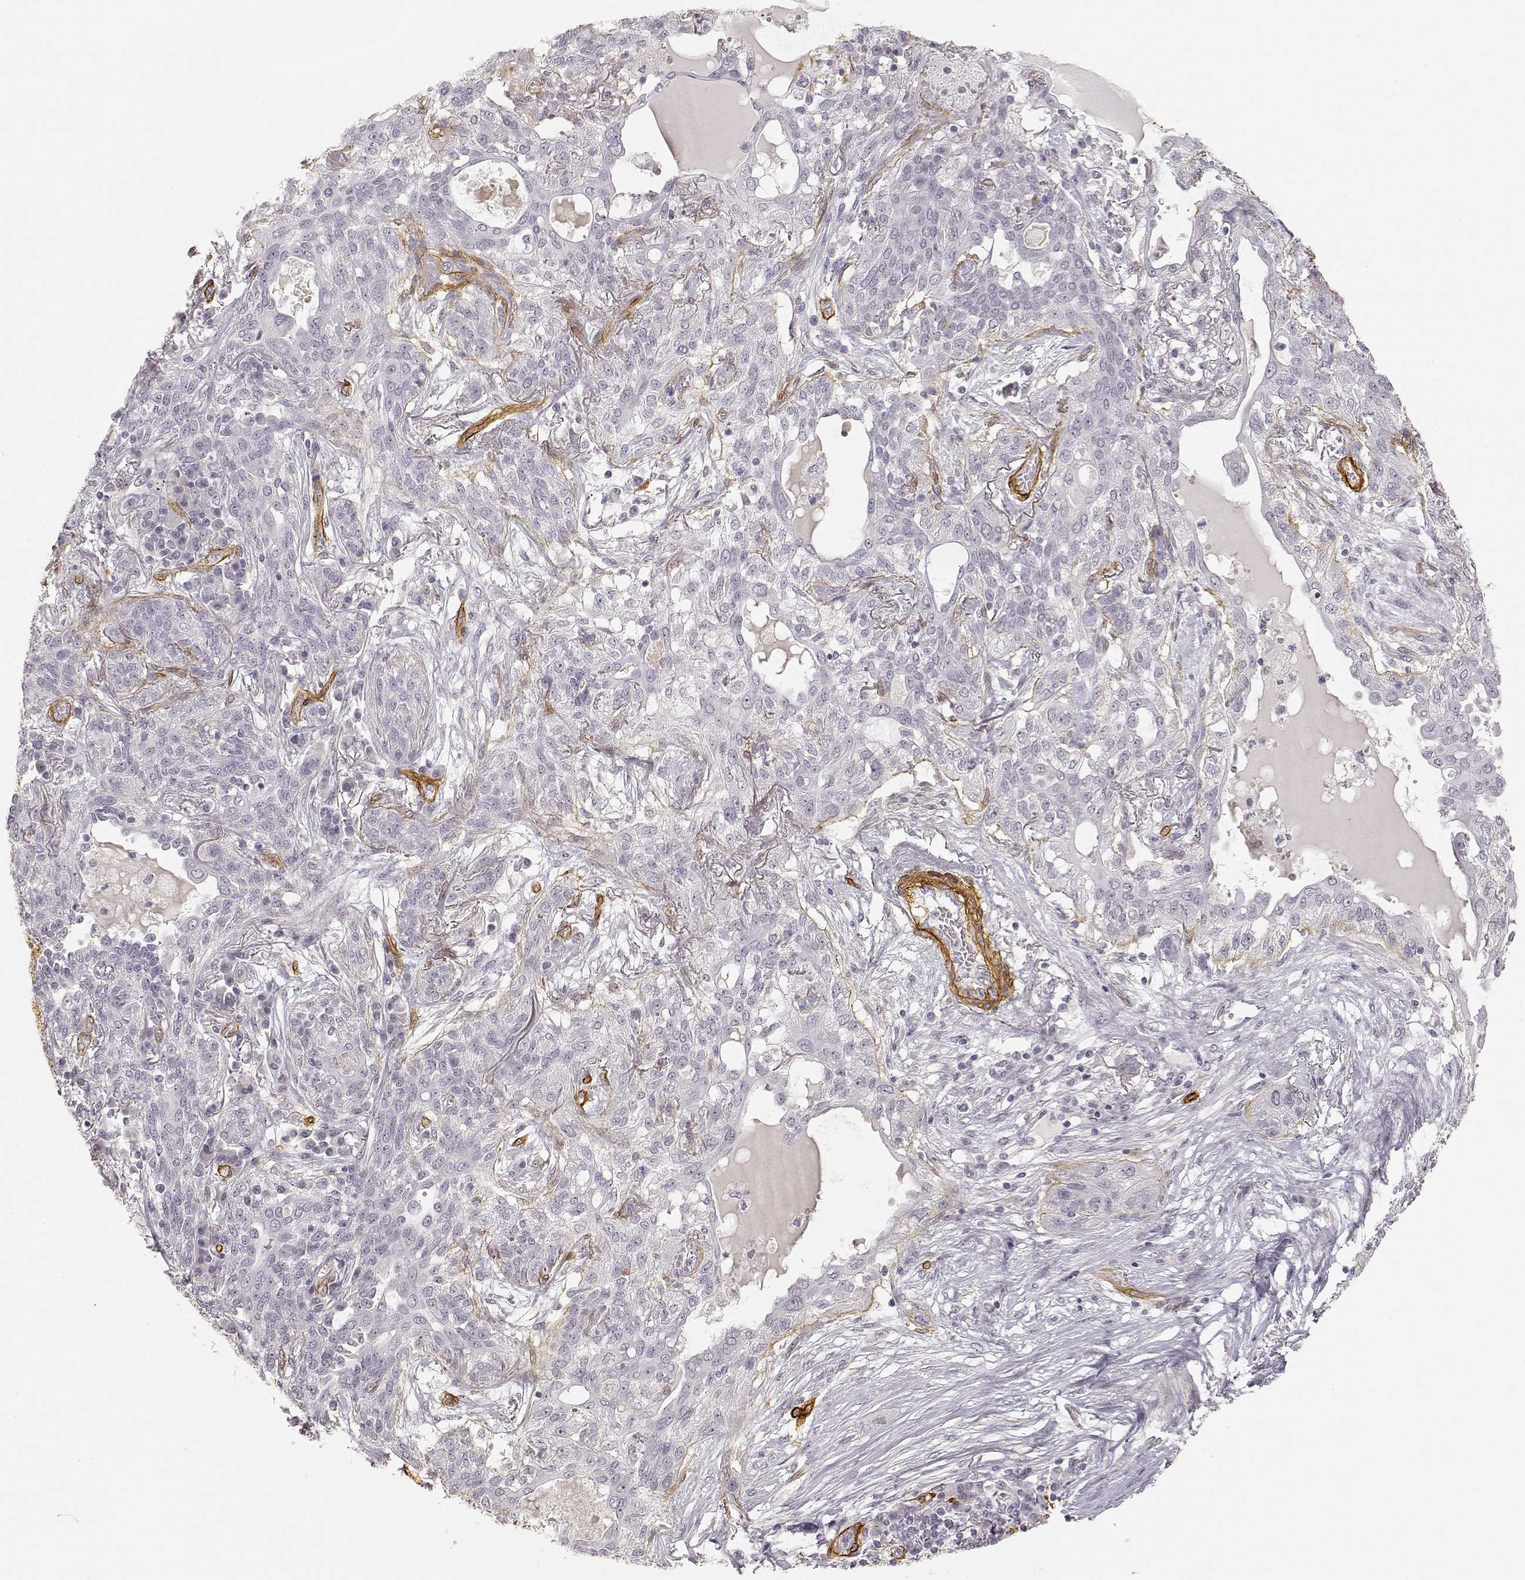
{"staining": {"intensity": "negative", "quantity": "none", "location": "none"}, "tissue": "lung cancer", "cell_type": "Tumor cells", "image_type": "cancer", "snomed": [{"axis": "morphology", "description": "Squamous cell carcinoma, NOS"}, {"axis": "topography", "description": "Lung"}], "caption": "The image shows no significant positivity in tumor cells of lung squamous cell carcinoma.", "gene": "LAMA4", "patient": {"sex": "female", "age": 70}}